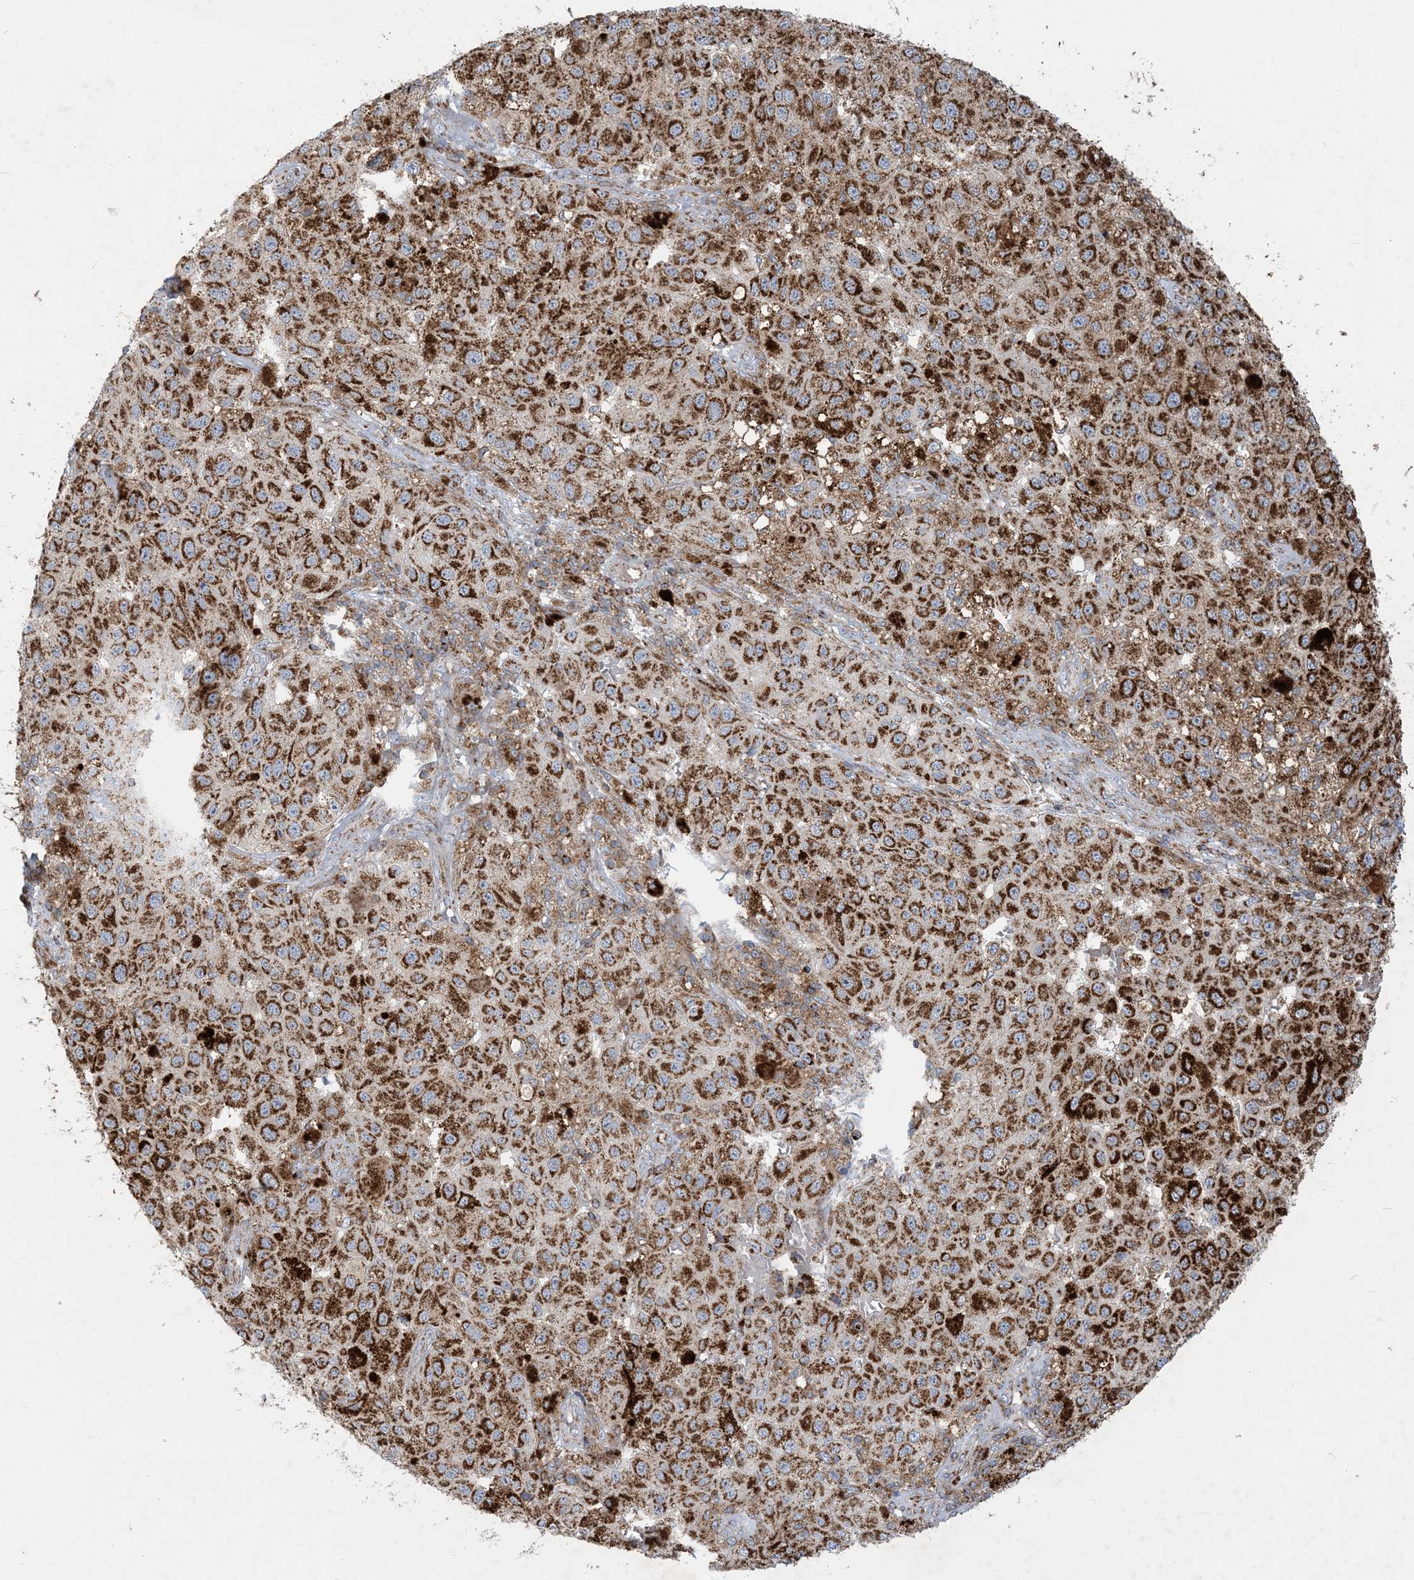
{"staining": {"intensity": "strong", "quantity": ">75%", "location": "cytoplasmic/membranous"}, "tissue": "melanoma", "cell_type": "Tumor cells", "image_type": "cancer", "snomed": [{"axis": "morphology", "description": "Malignant melanoma, NOS"}, {"axis": "topography", "description": "Skin"}], "caption": "Protein staining of malignant melanoma tissue demonstrates strong cytoplasmic/membranous expression in about >75% of tumor cells. Using DAB (brown) and hematoxylin (blue) stains, captured at high magnification using brightfield microscopy.", "gene": "BEND4", "patient": {"sex": "female", "age": 64}}